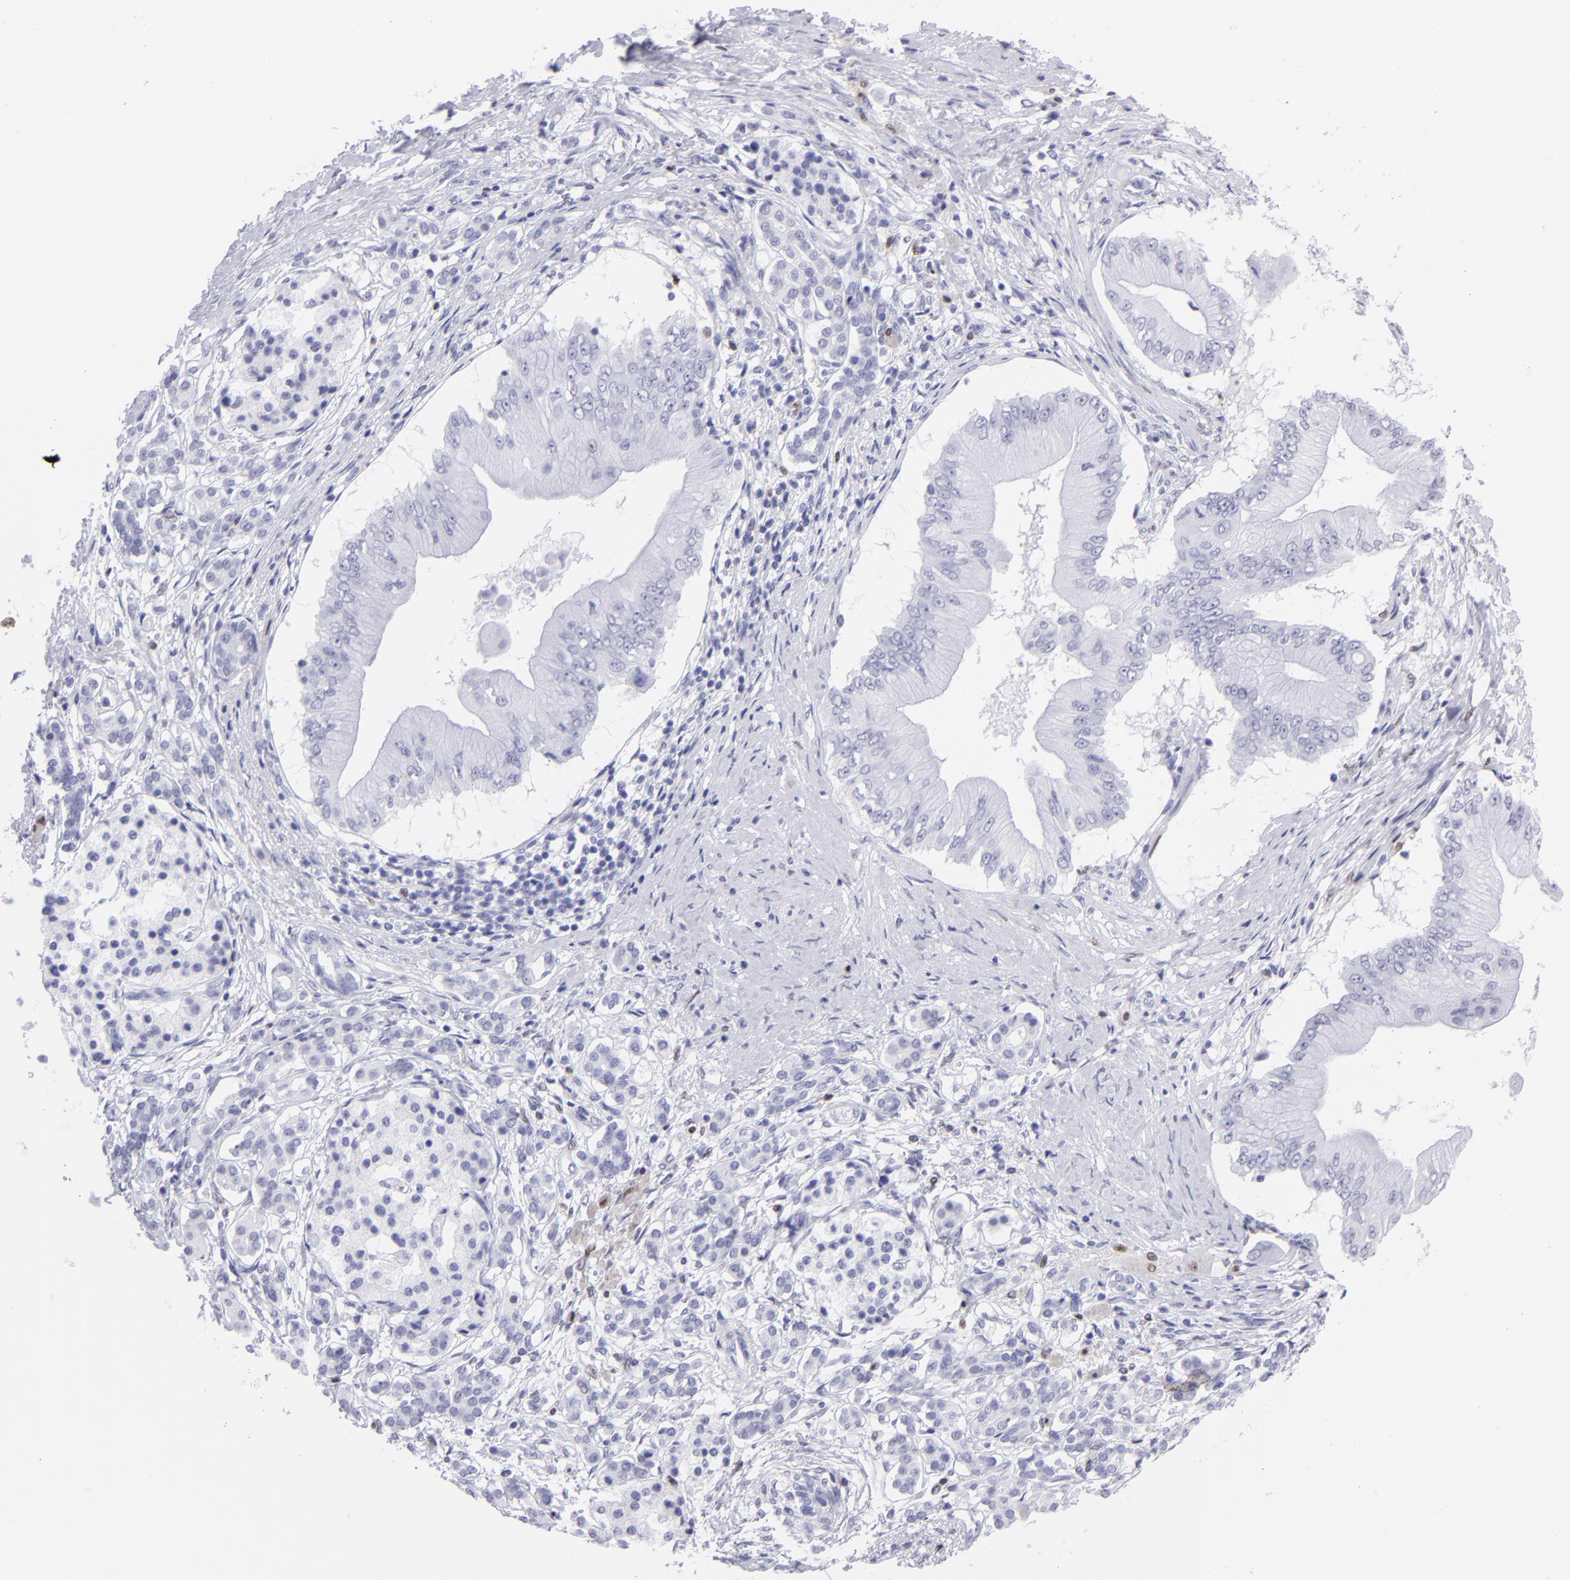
{"staining": {"intensity": "negative", "quantity": "none", "location": "none"}, "tissue": "pancreatic cancer", "cell_type": "Tumor cells", "image_type": "cancer", "snomed": [{"axis": "morphology", "description": "Adenocarcinoma, NOS"}, {"axis": "topography", "description": "Pancreas"}], "caption": "Immunohistochemical staining of human pancreatic cancer displays no significant staining in tumor cells.", "gene": "MITF", "patient": {"sex": "male", "age": 62}}